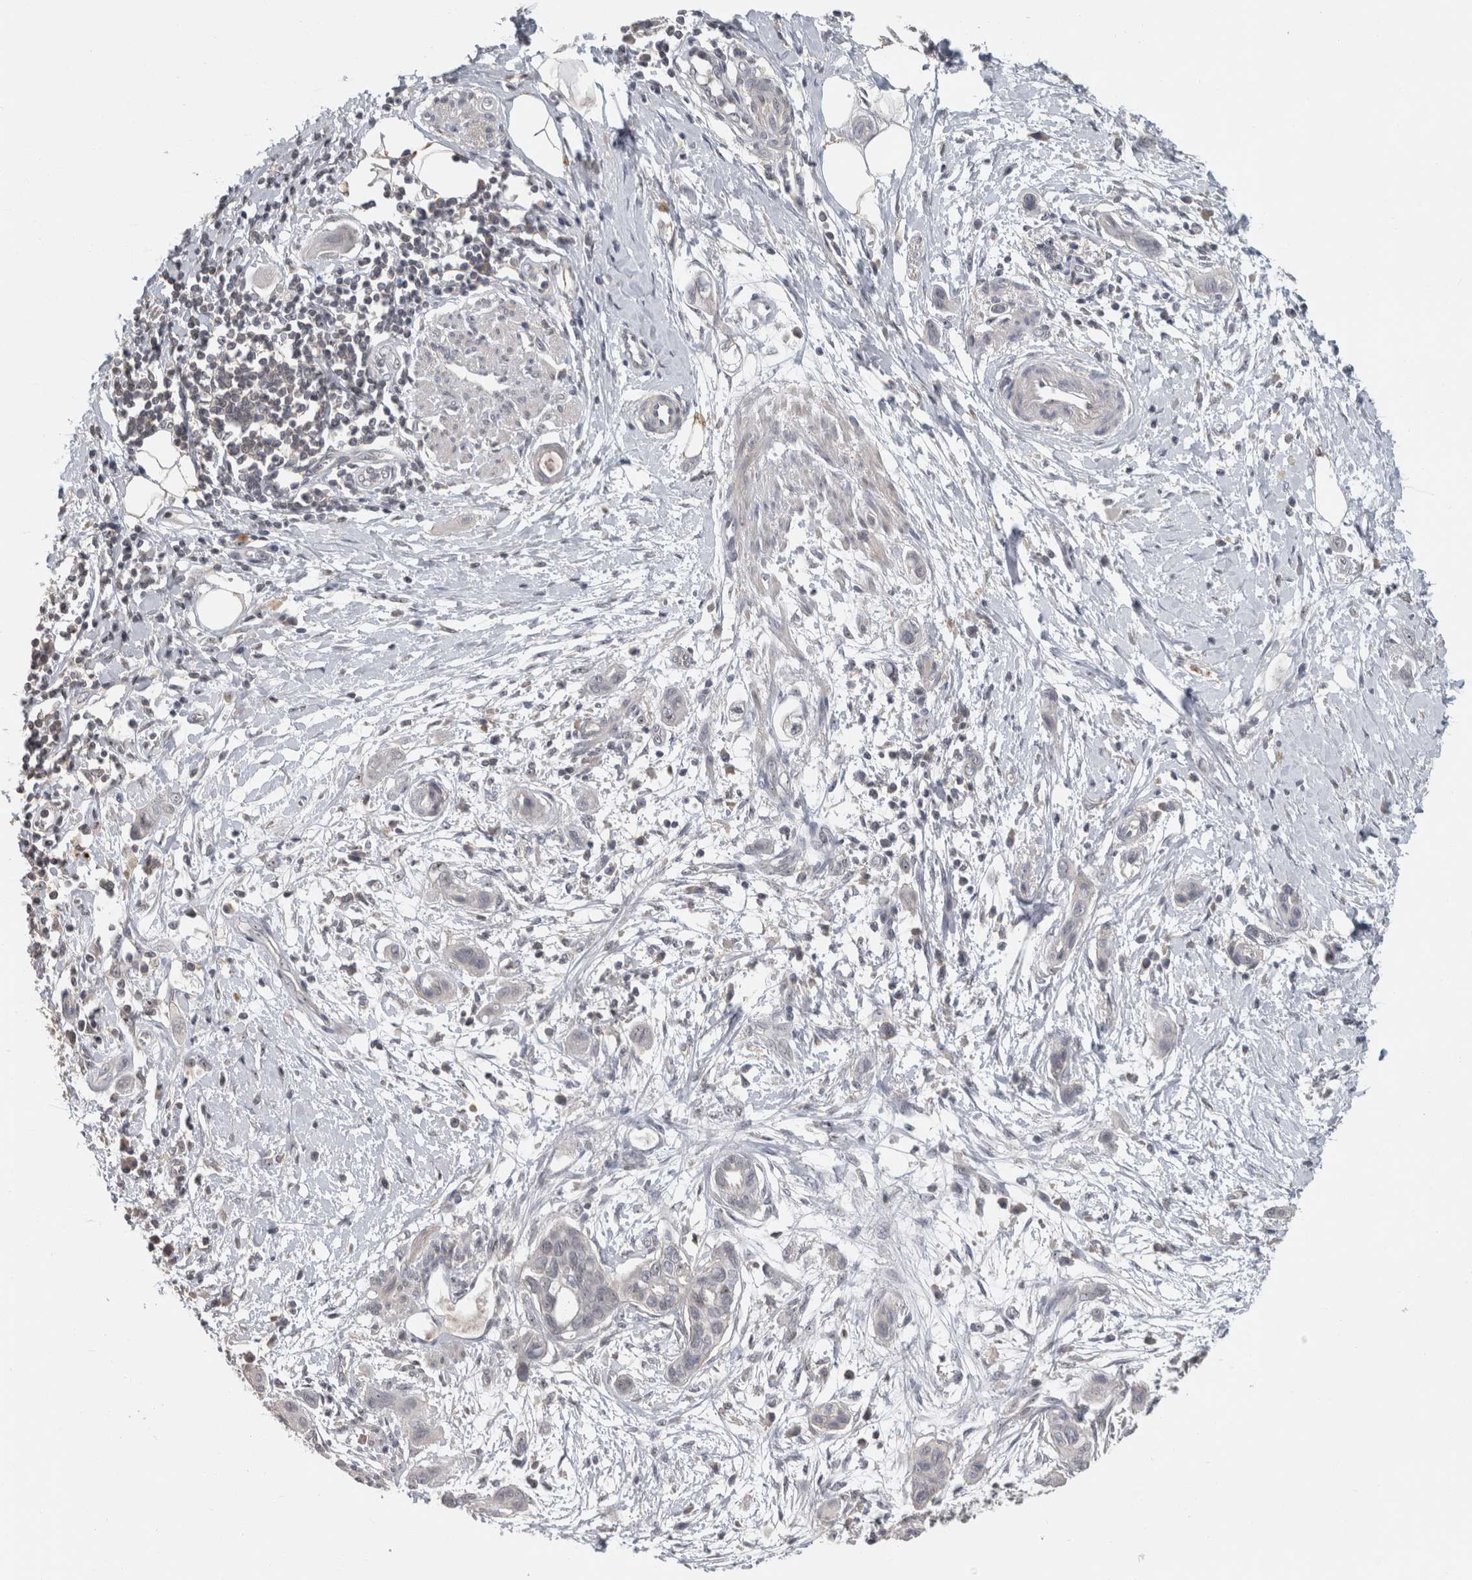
{"staining": {"intensity": "negative", "quantity": "none", "location": "none"}, "tissue": "pancreatic cancer", "cell_type": "Tumor cells", "image_type": "cancer", "snomed": [{"axis": "morphology", "description": "Adenocarcinoma, NOS"}, {"axis": "topography", "description": "Pancreas"}], "caption": "Immunohistochemistry (IHC) of pancreatic cancer (adenocarcinoma) displays no staining in tumor cells.", "gene": "RBM28", "patient": {"sex": "male", "age": 59}}